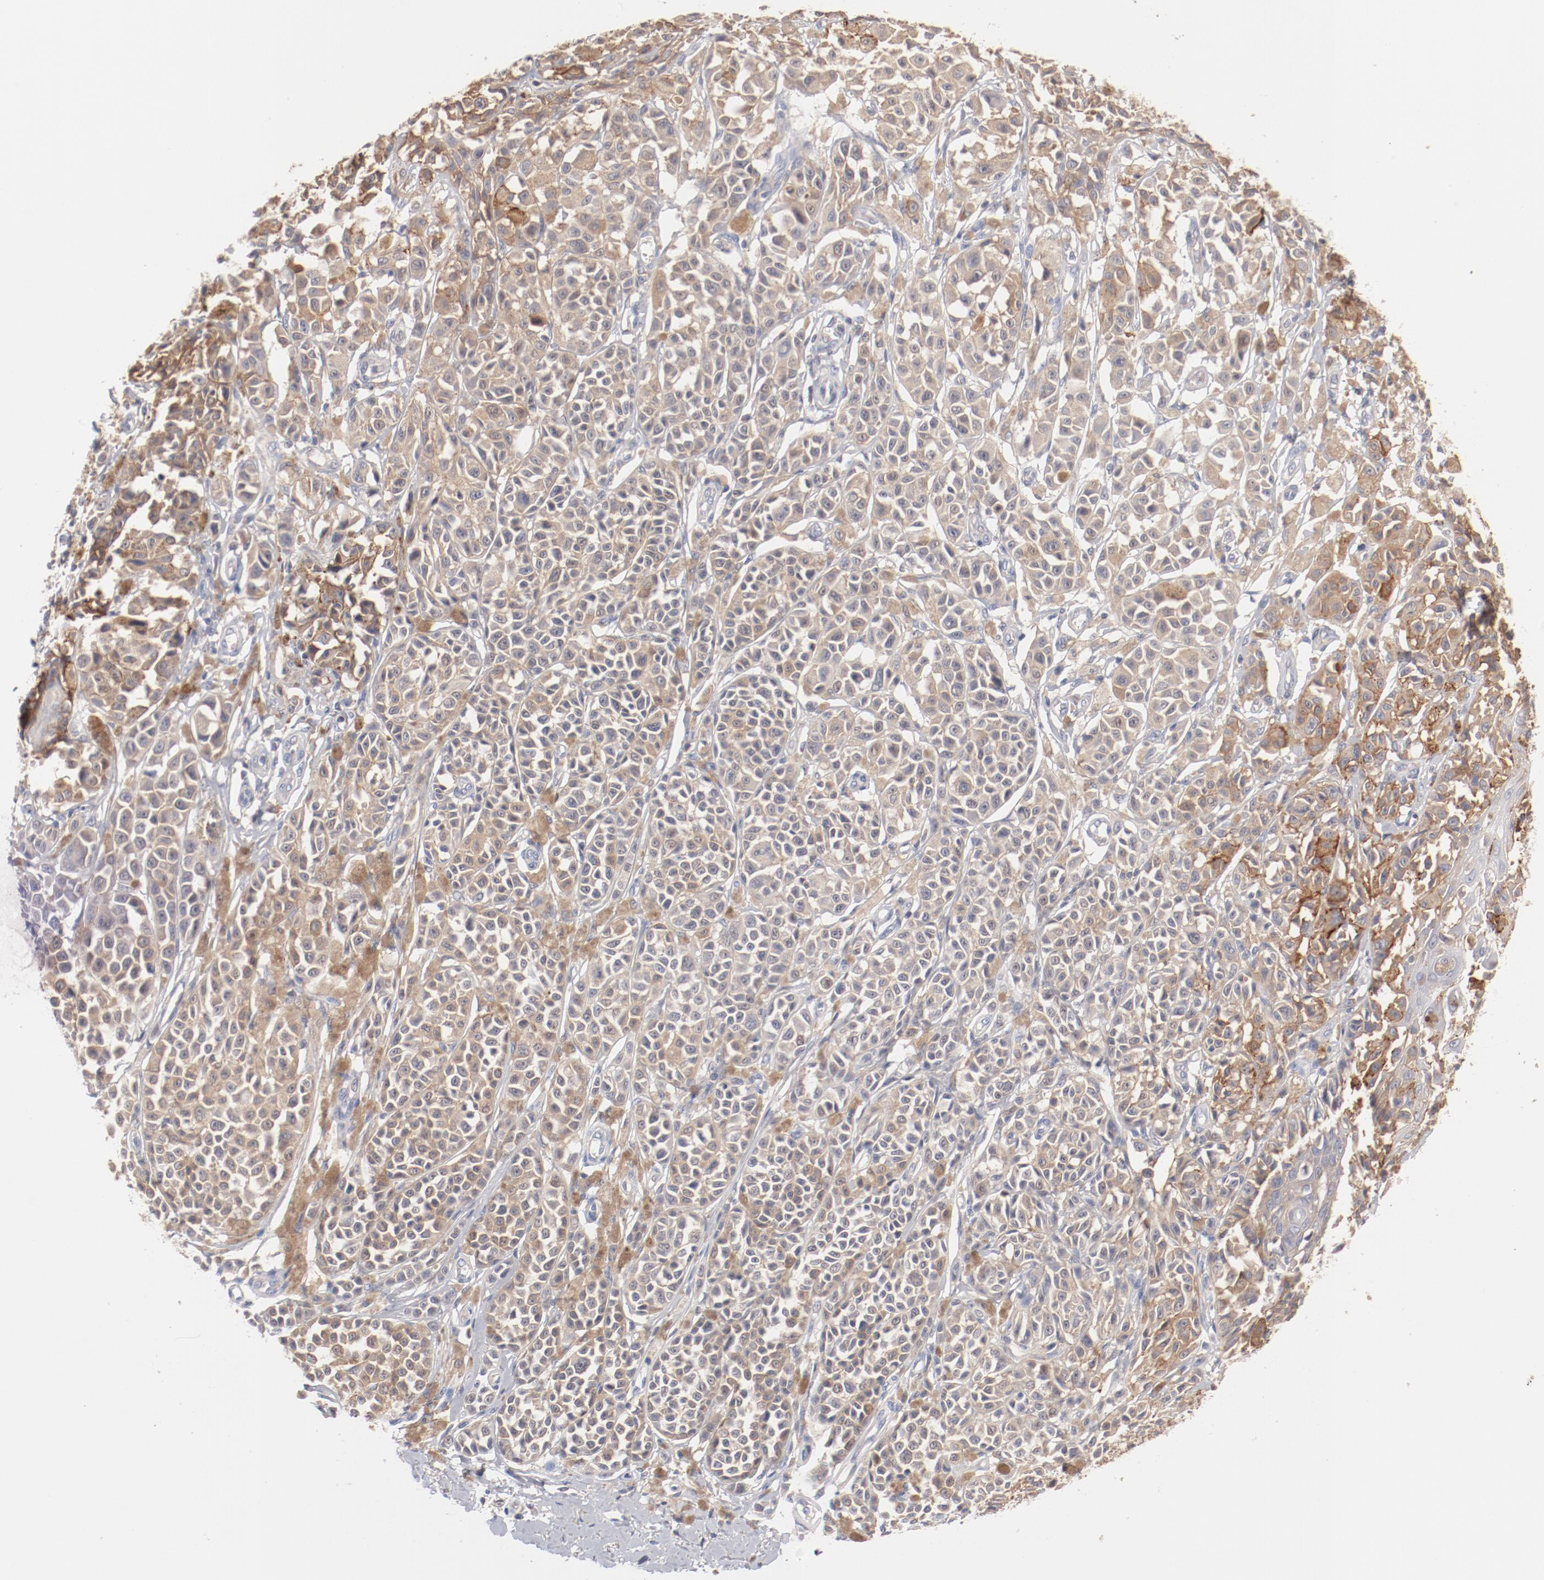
{"staining": {"intensity": "weak", "quantity": ">75%", "location": "cytoplasmic/membranous"}, "tissue": "melanoma", "cell_type": "Tumor cells", "image_type": "cancer", "snomed": [{"axis": "morphology", "description": "Malignant melanoma, NOS"}, {"axis": "topography", "description": "Skin"}], "caption": "High-power microscopy captured an immunohistochemistry histopathology image of malignant melanoma, revealing weak cytoplasmic/membranous positivity in about >75% of tumor cells.", "gene": "SETD3", "patient": {"sex": "female", "age": 38}}